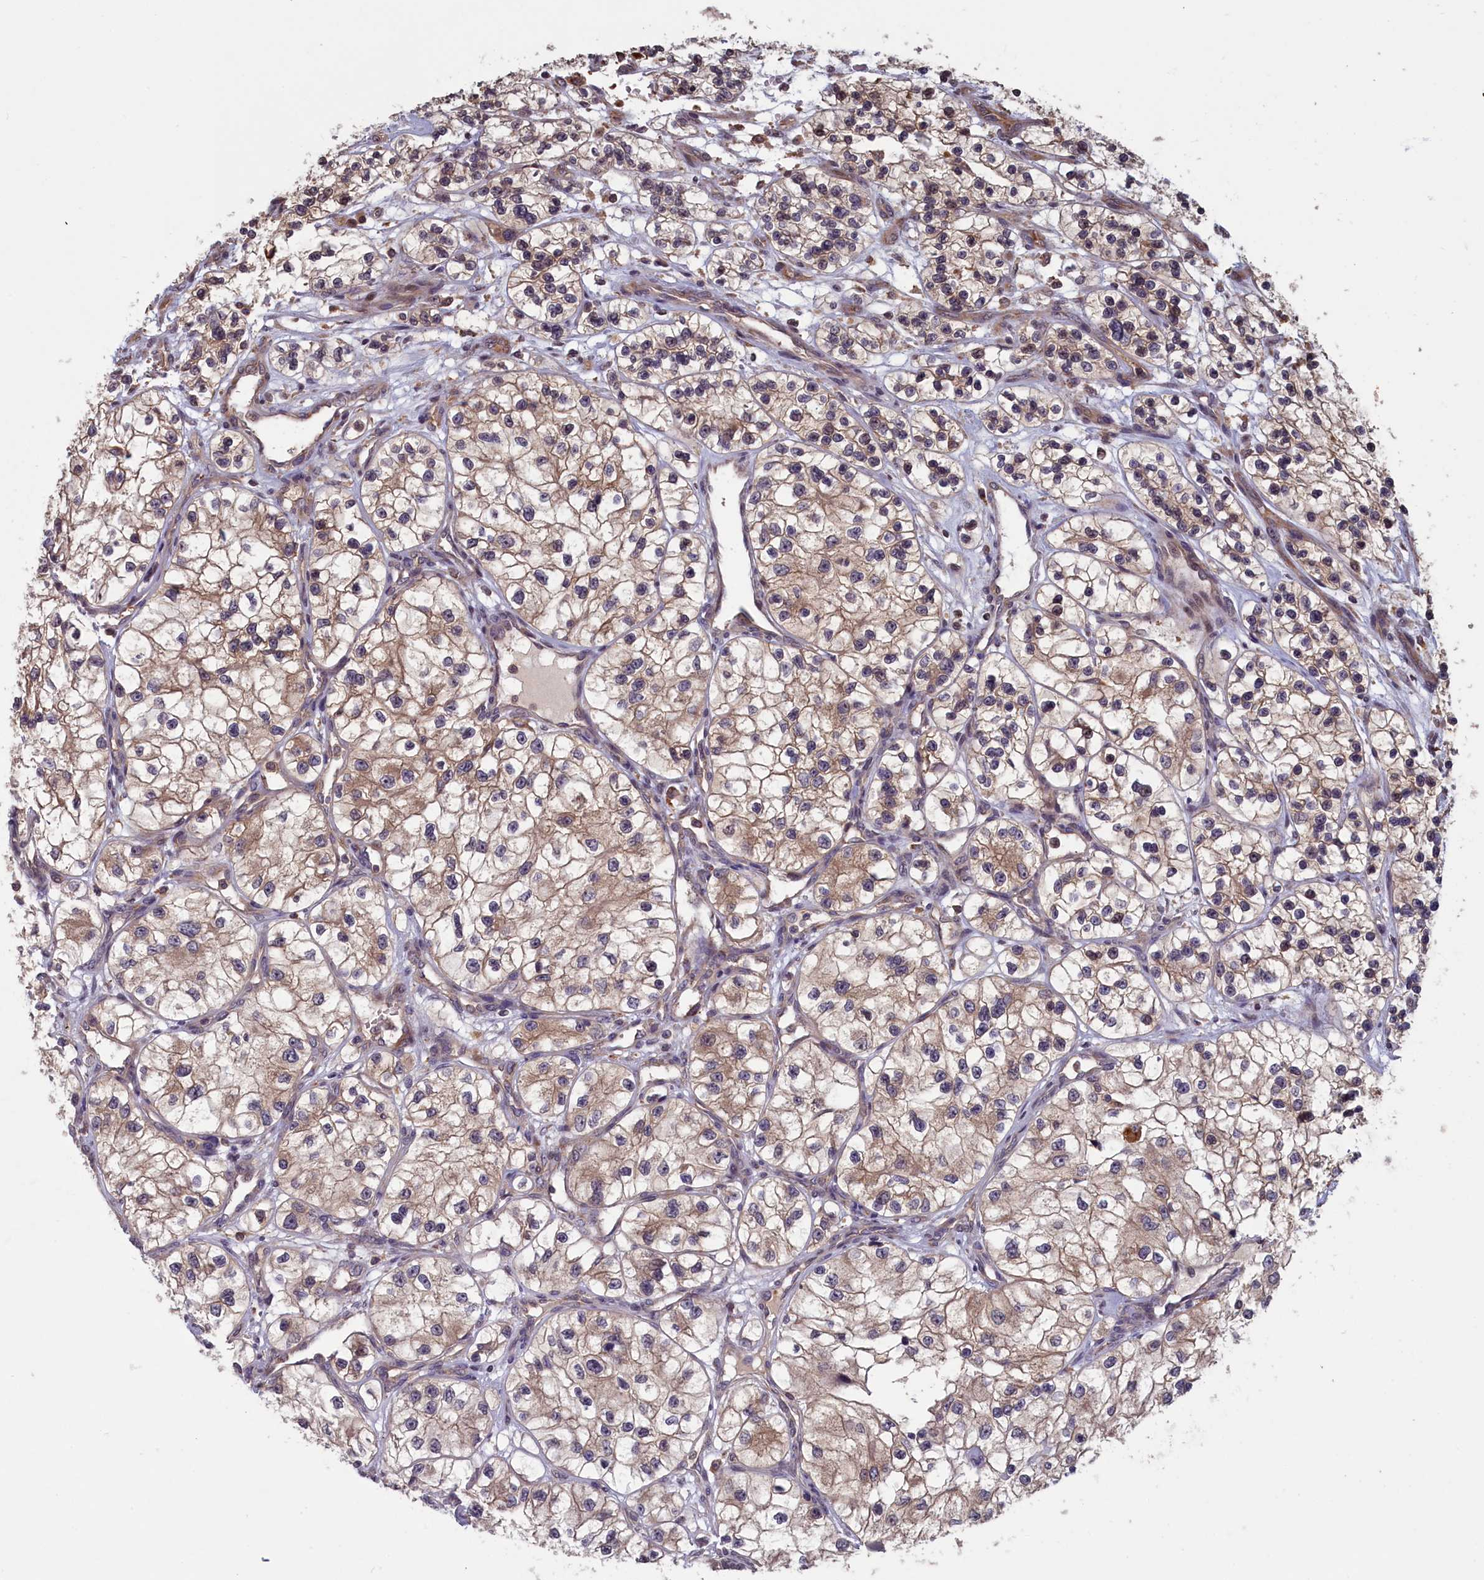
{"staining": {"intensity": "moderate", "quantity": "<25%", "location": "cytoplasmic/membranous"}, "tissue": "renal cancer", "cell_type": "Tumor cells", "image_type": "cancer", "snomed": [{"axis": "morphology", "description": "Adenocarcinoma, NOS"}, {"axis": "topography", "description": "Kidney"}], "caption": "Adenocarcinoma (renal) was stained to show a protein in brown. There is low levels of moderate cytoplasmic/membranous staining in approximately <25% of tumor cells.", "gene": "CACTIN", "patient": {"sex": "female", "age": 57}}